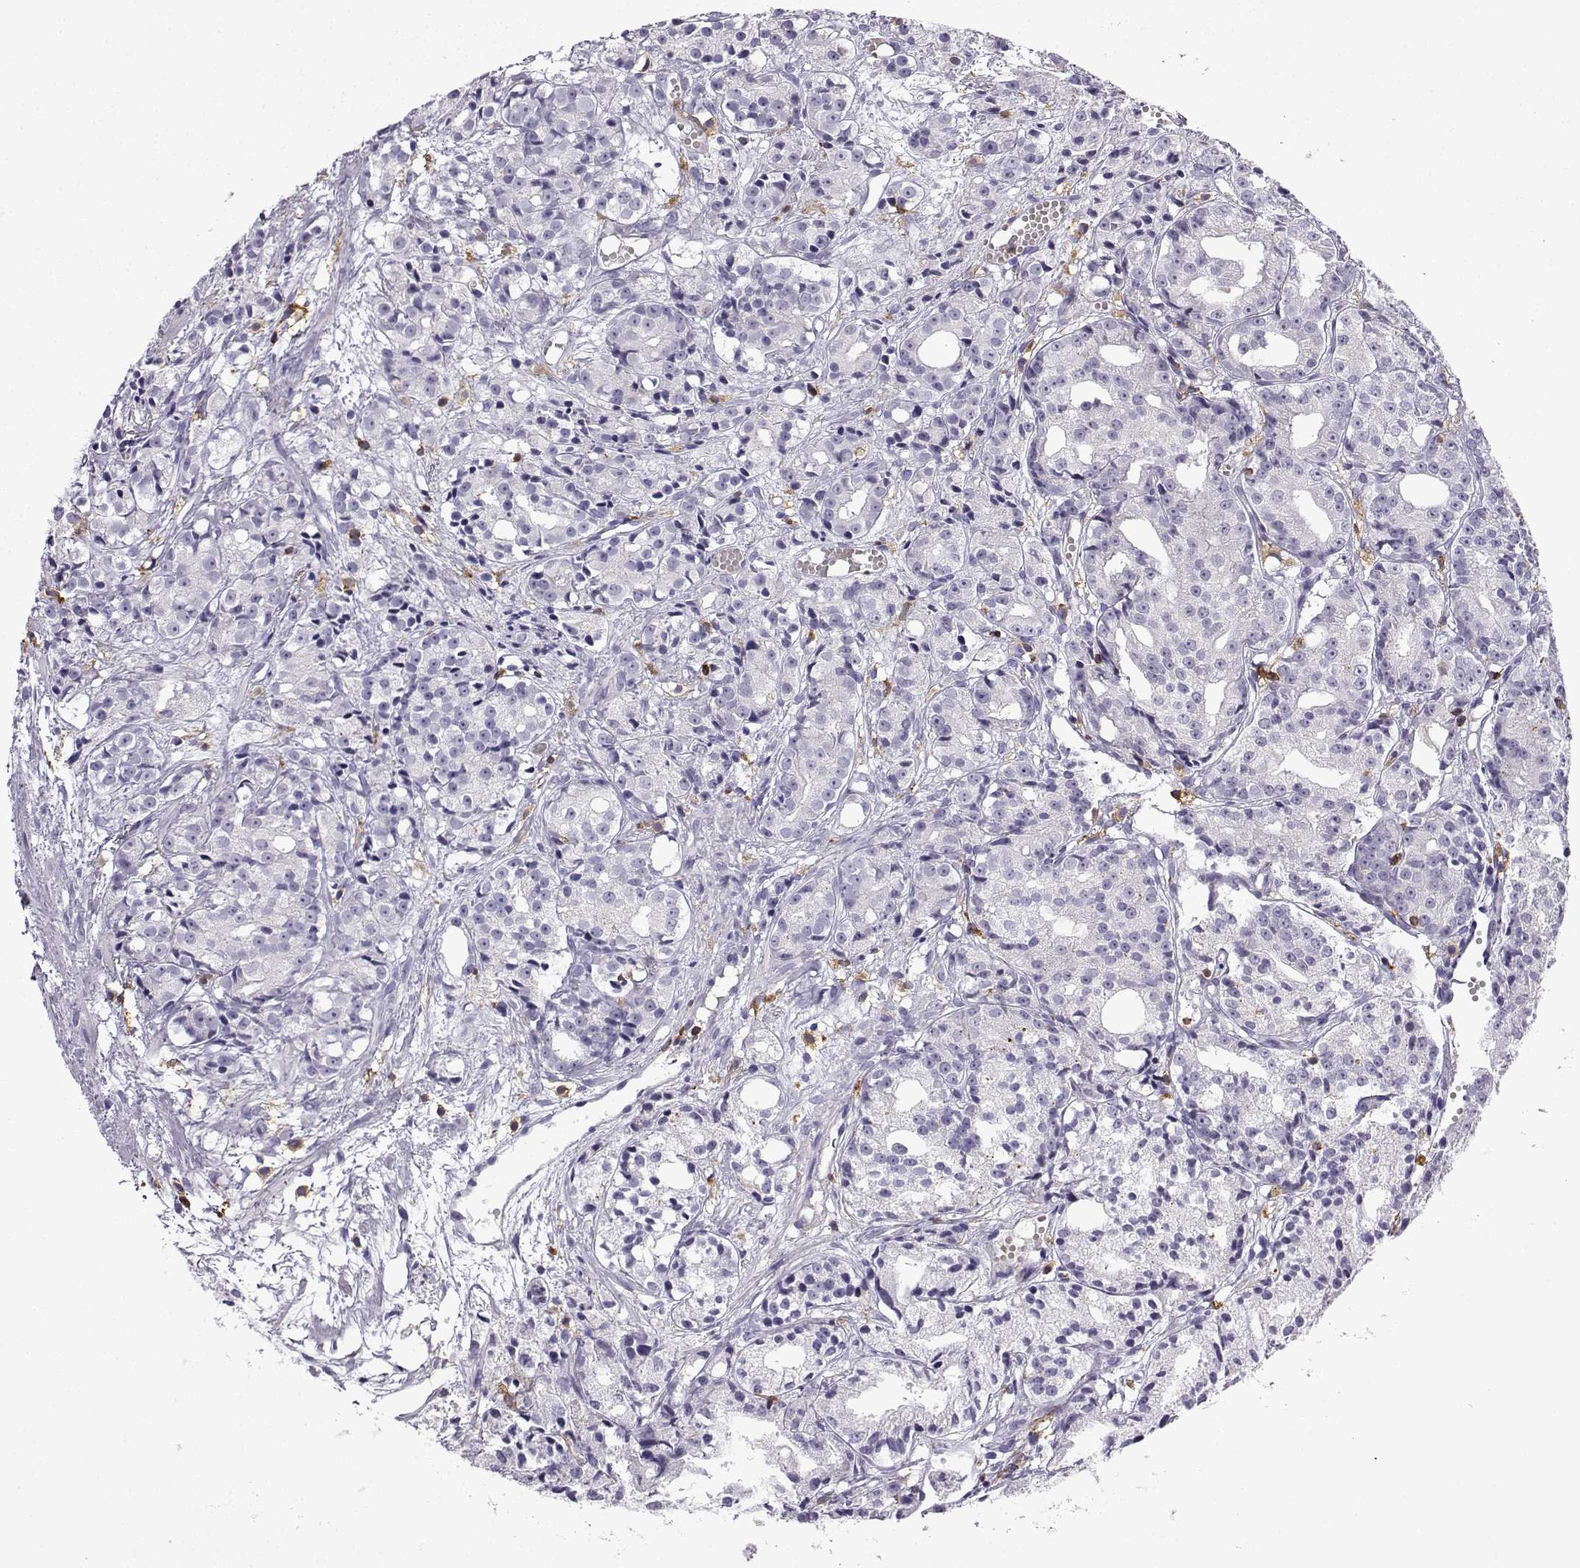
{"staining": {"intensity": "negative", "quantity": "none", "location": "none"}, "tissue": "prostate cancer", "cell_type": "Tumor cells", "image_type": "cancer", "snomed": [{"axis": "morphology", "description": "Adenocarcinoma, Medium grade"}, {"axis": "topography", "description": "Prostate"}], "caption": "Immunohistochemistry image of prostate cancer (medium-grade adenocarcinoma) stained for a protein (brown), which reveals no staining in tumor cells.", "gene": "DOCK10", "patient": {"sex": "male", "age": 74}}